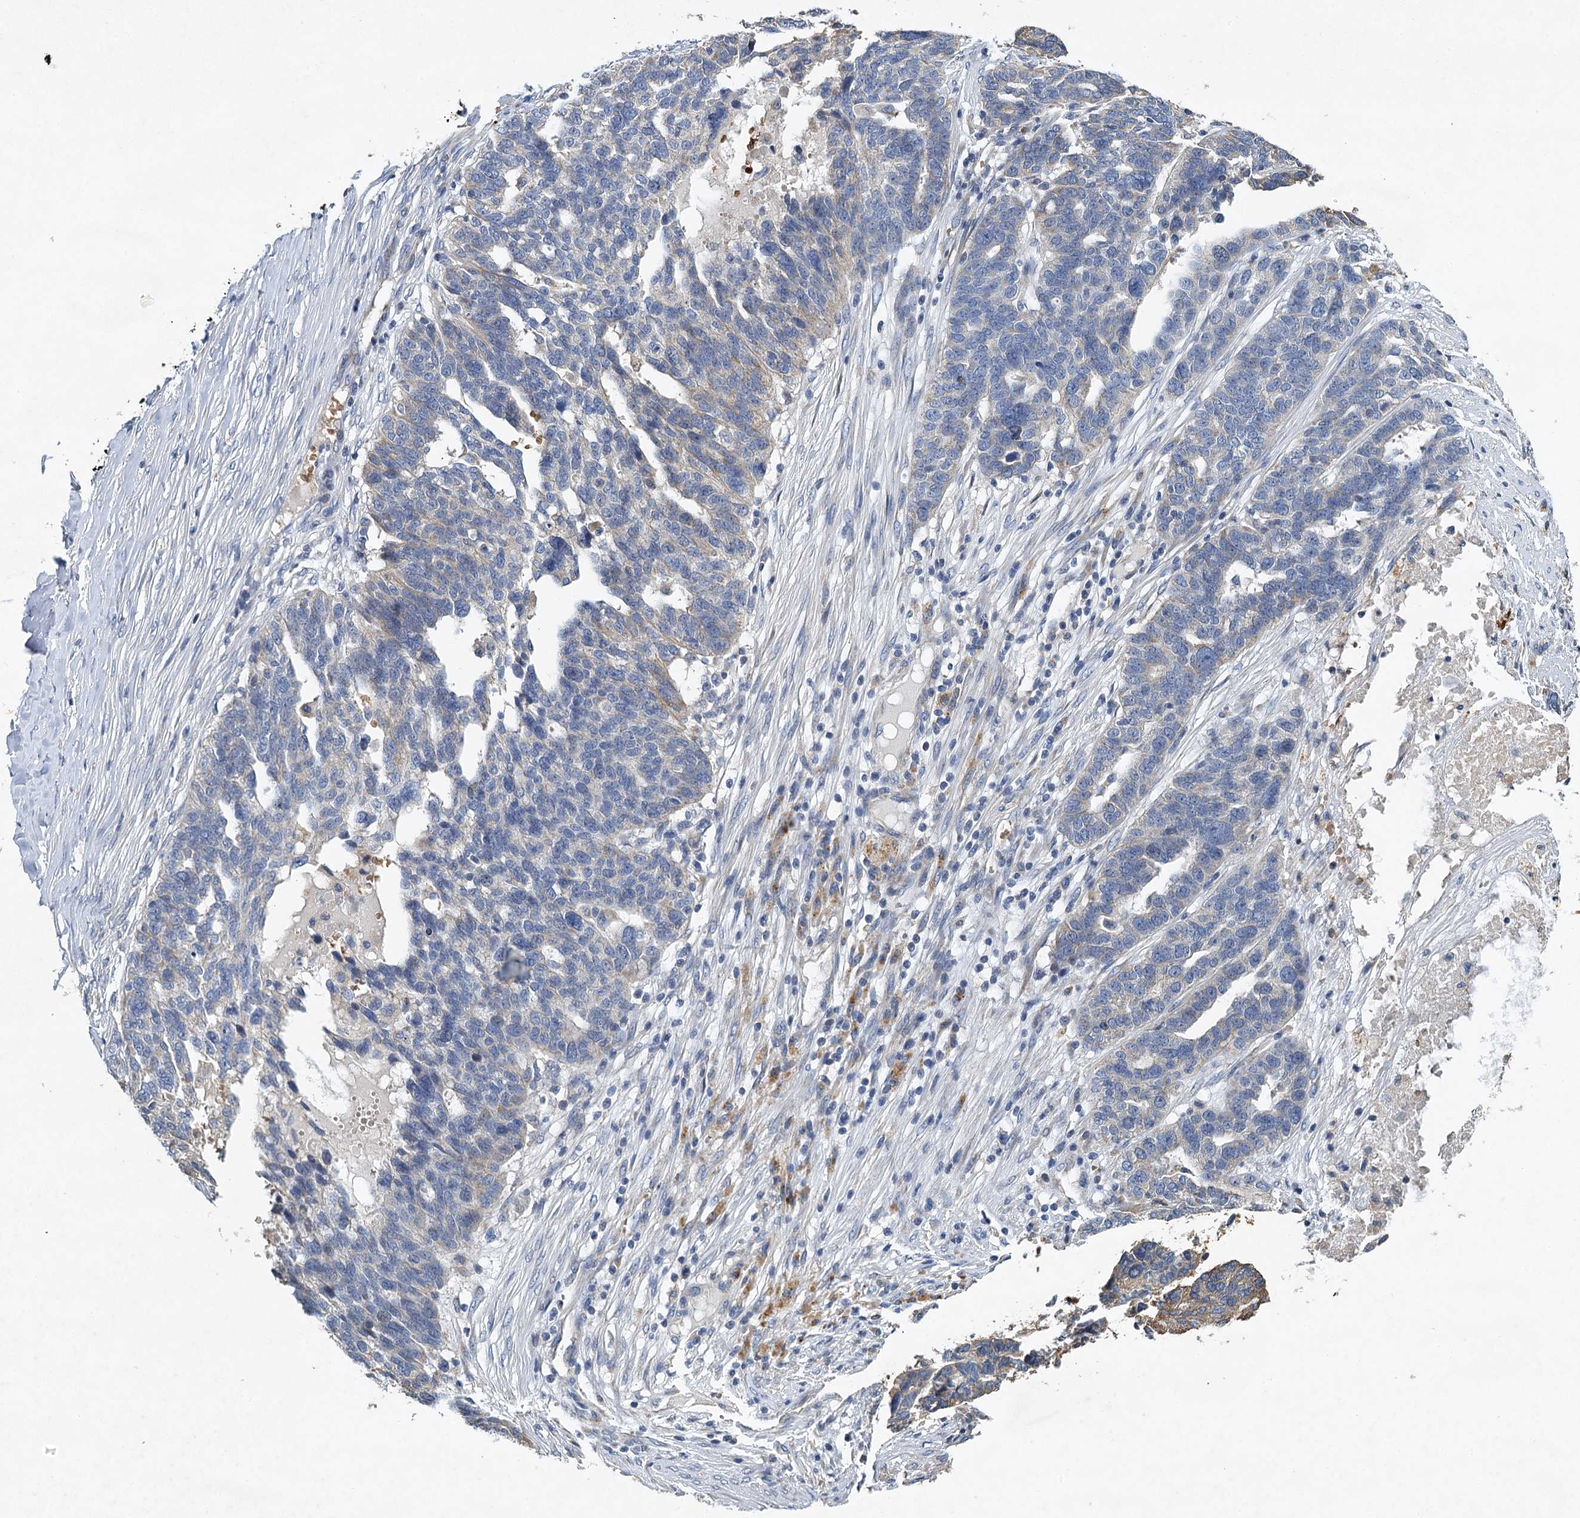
{"staining": {"intensity": "weak", "quantity": "<25%", "location": "cytoplasmic/membranous"}, "tissue": "ovarian cancer", "cell_type": "Tumor cells", "image_type": "cancer", "snomed": [{"axis": "morphology", "description": "Cystadenocarcinoma, serous, NOS"}, {"axis": "topography", "description": "Ovary"}], "caption": "IHC image of human ovarian serous cystadenocarcinoma stained for a protein (brown), which shows no positivity in tumor cells.", "gene": "BCS1L", "patient": {"sex": "female", "age": 59}}